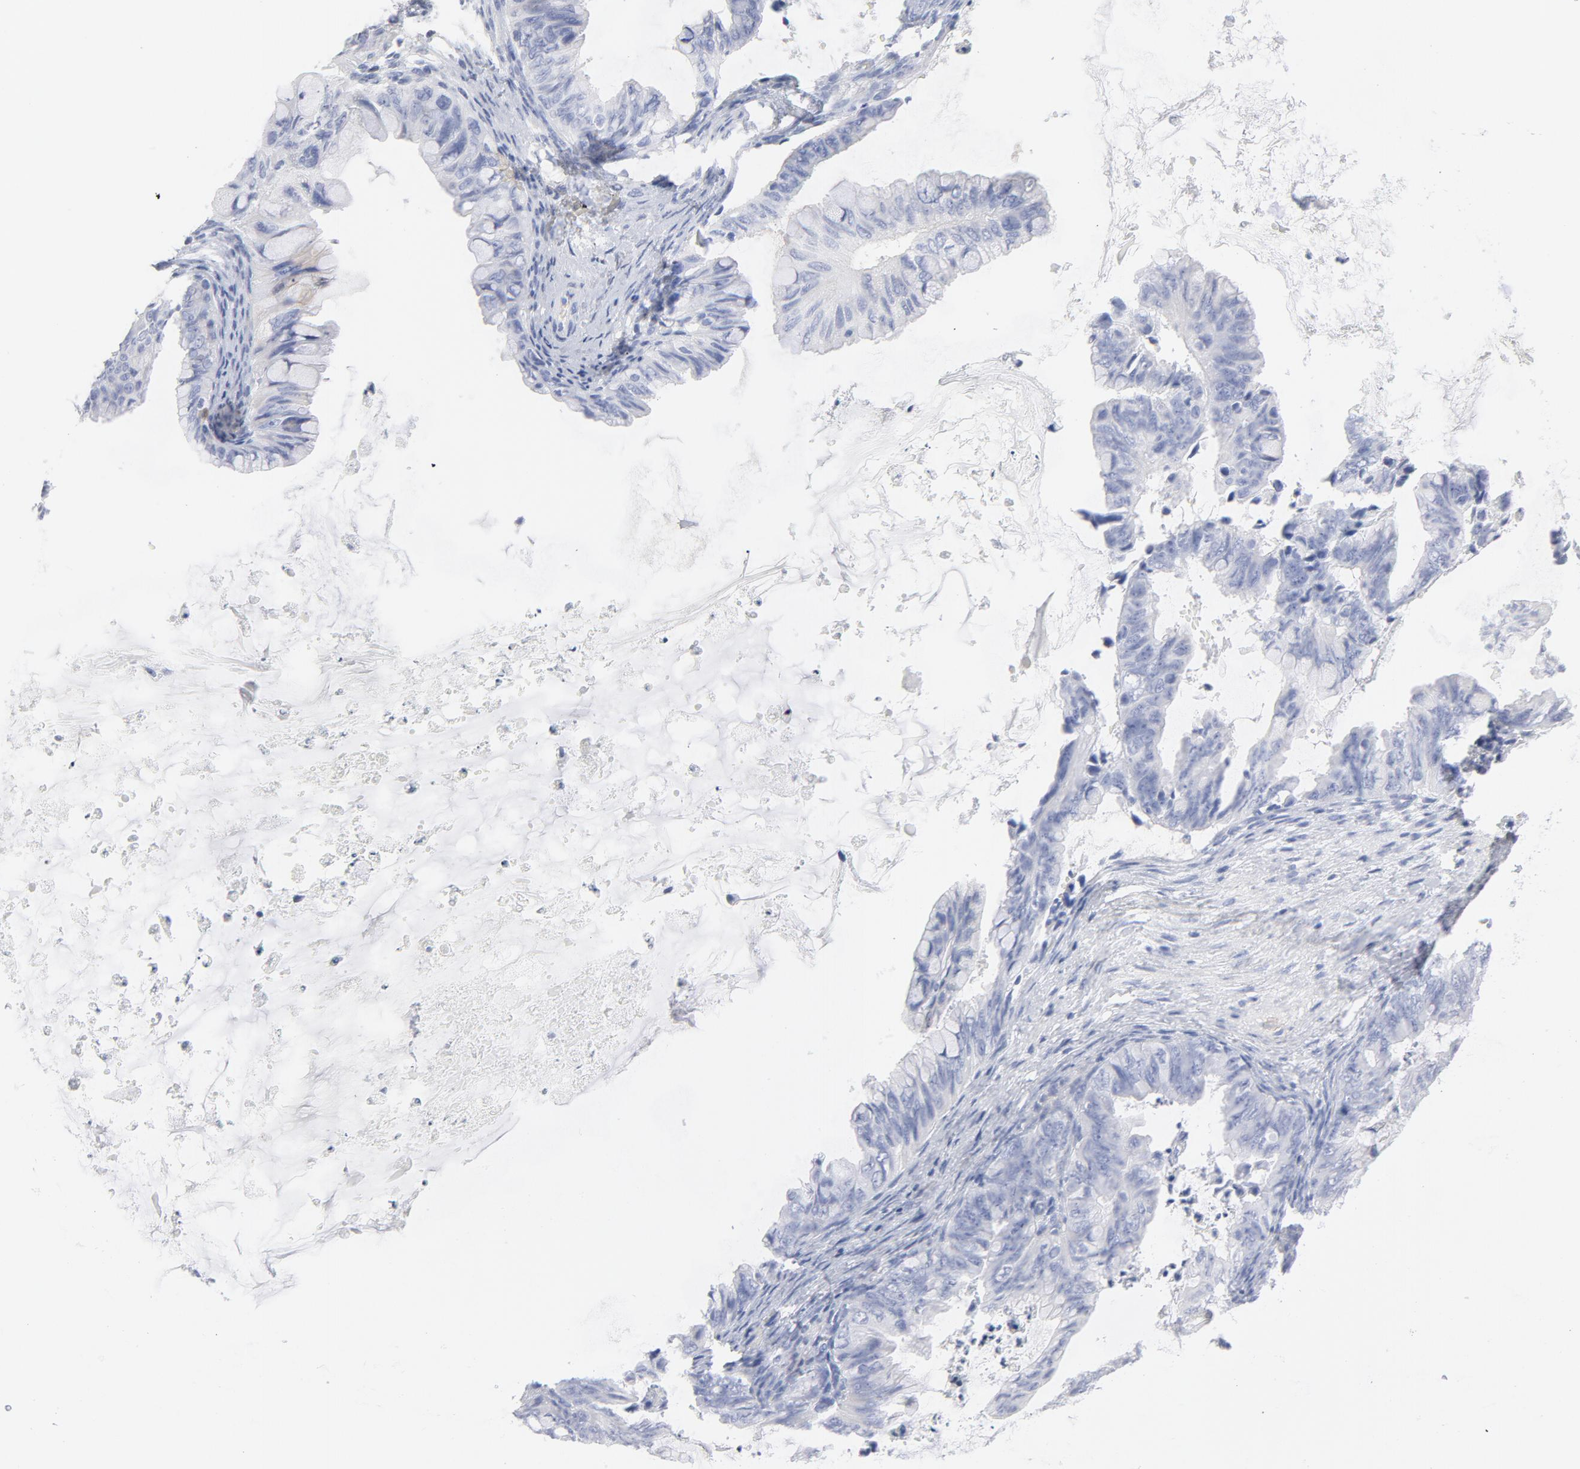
{"staining": {"intensity": "negative", "quantity": "none", "location": "none"}, "tissue": "ovarian cancer", "cell_type": "Tumor cells", "image_type": "cancer", "snomed": [{"axis": "morphology", "description": "Cystadenocarcinoma, mucinous, NOS"}, {"axis": "topography", "description": "Ovary"}], "caption": "A photomicrograph of human ovarian mucinous cystadenocarcinoma is negative for staining in tumor cells. Nuclei are stained in blue.", "gene": "P2RY8", "patient": {"sex": "female", "age": 36}}